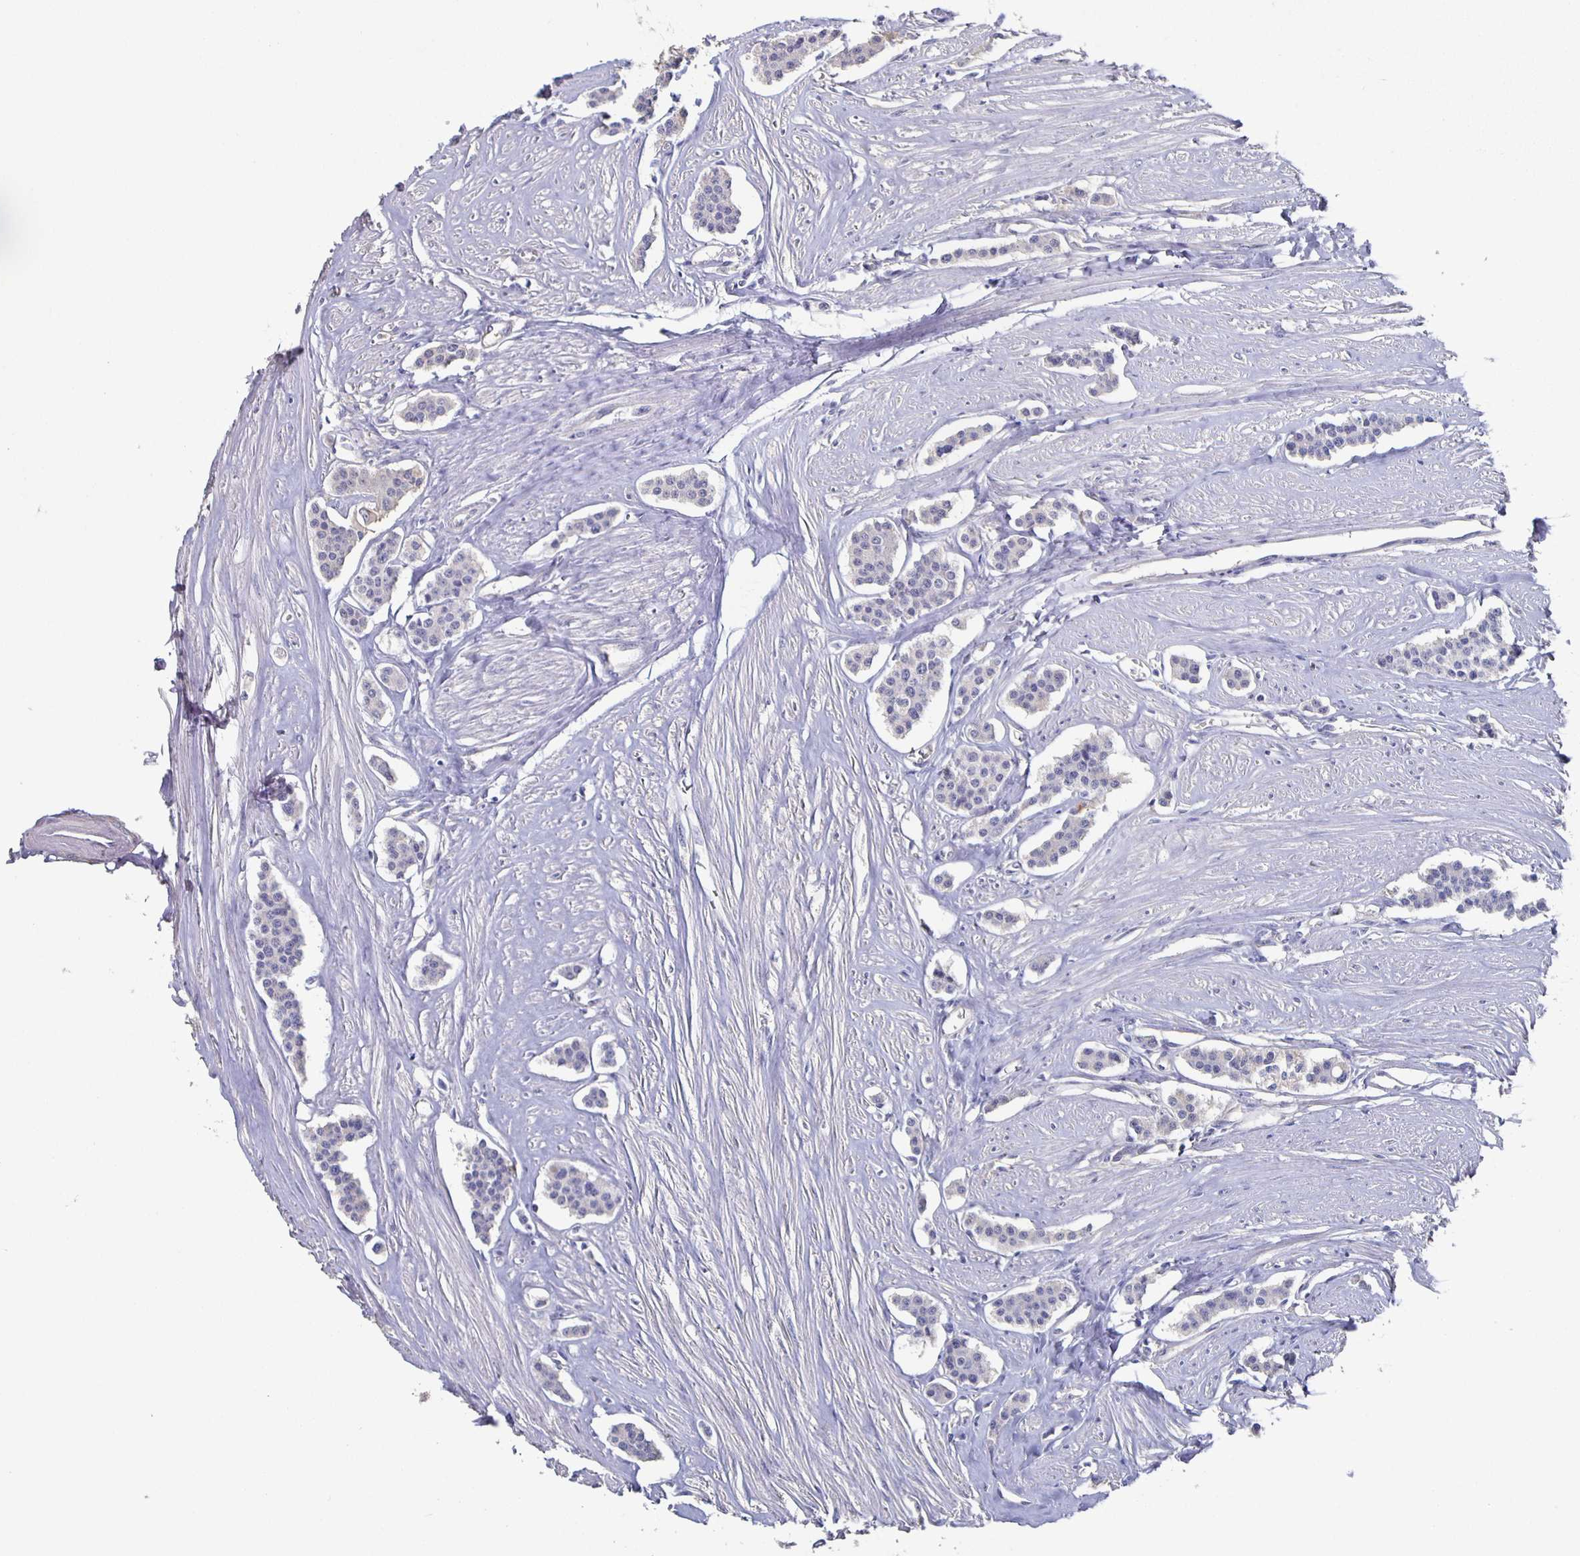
{"staining": {"intensity": "negative", "quantity": "none", "location": "none"}, "tissue": "carcinoid", "cell_type": "Tumor cells", "image_type": "cancer", "snomed": [{"axis": "morphology", "description": "Carcinoid, malignant, NOS"}, {"axis": "topography", "description": "Small intestine"}], "caption": "Carcinoid was stained to show a protein in brown. There is no significant expression in tumor cells. (Stains: DAB (3,3'-diaminobenzidine) immunohistochemistry (IHC) with hematoxylin counter stain, Microscopy: brightfield microscopy at high magnification).", "gene": "CACNA2D2", "patient": {"sex": "male", "age": 60}}